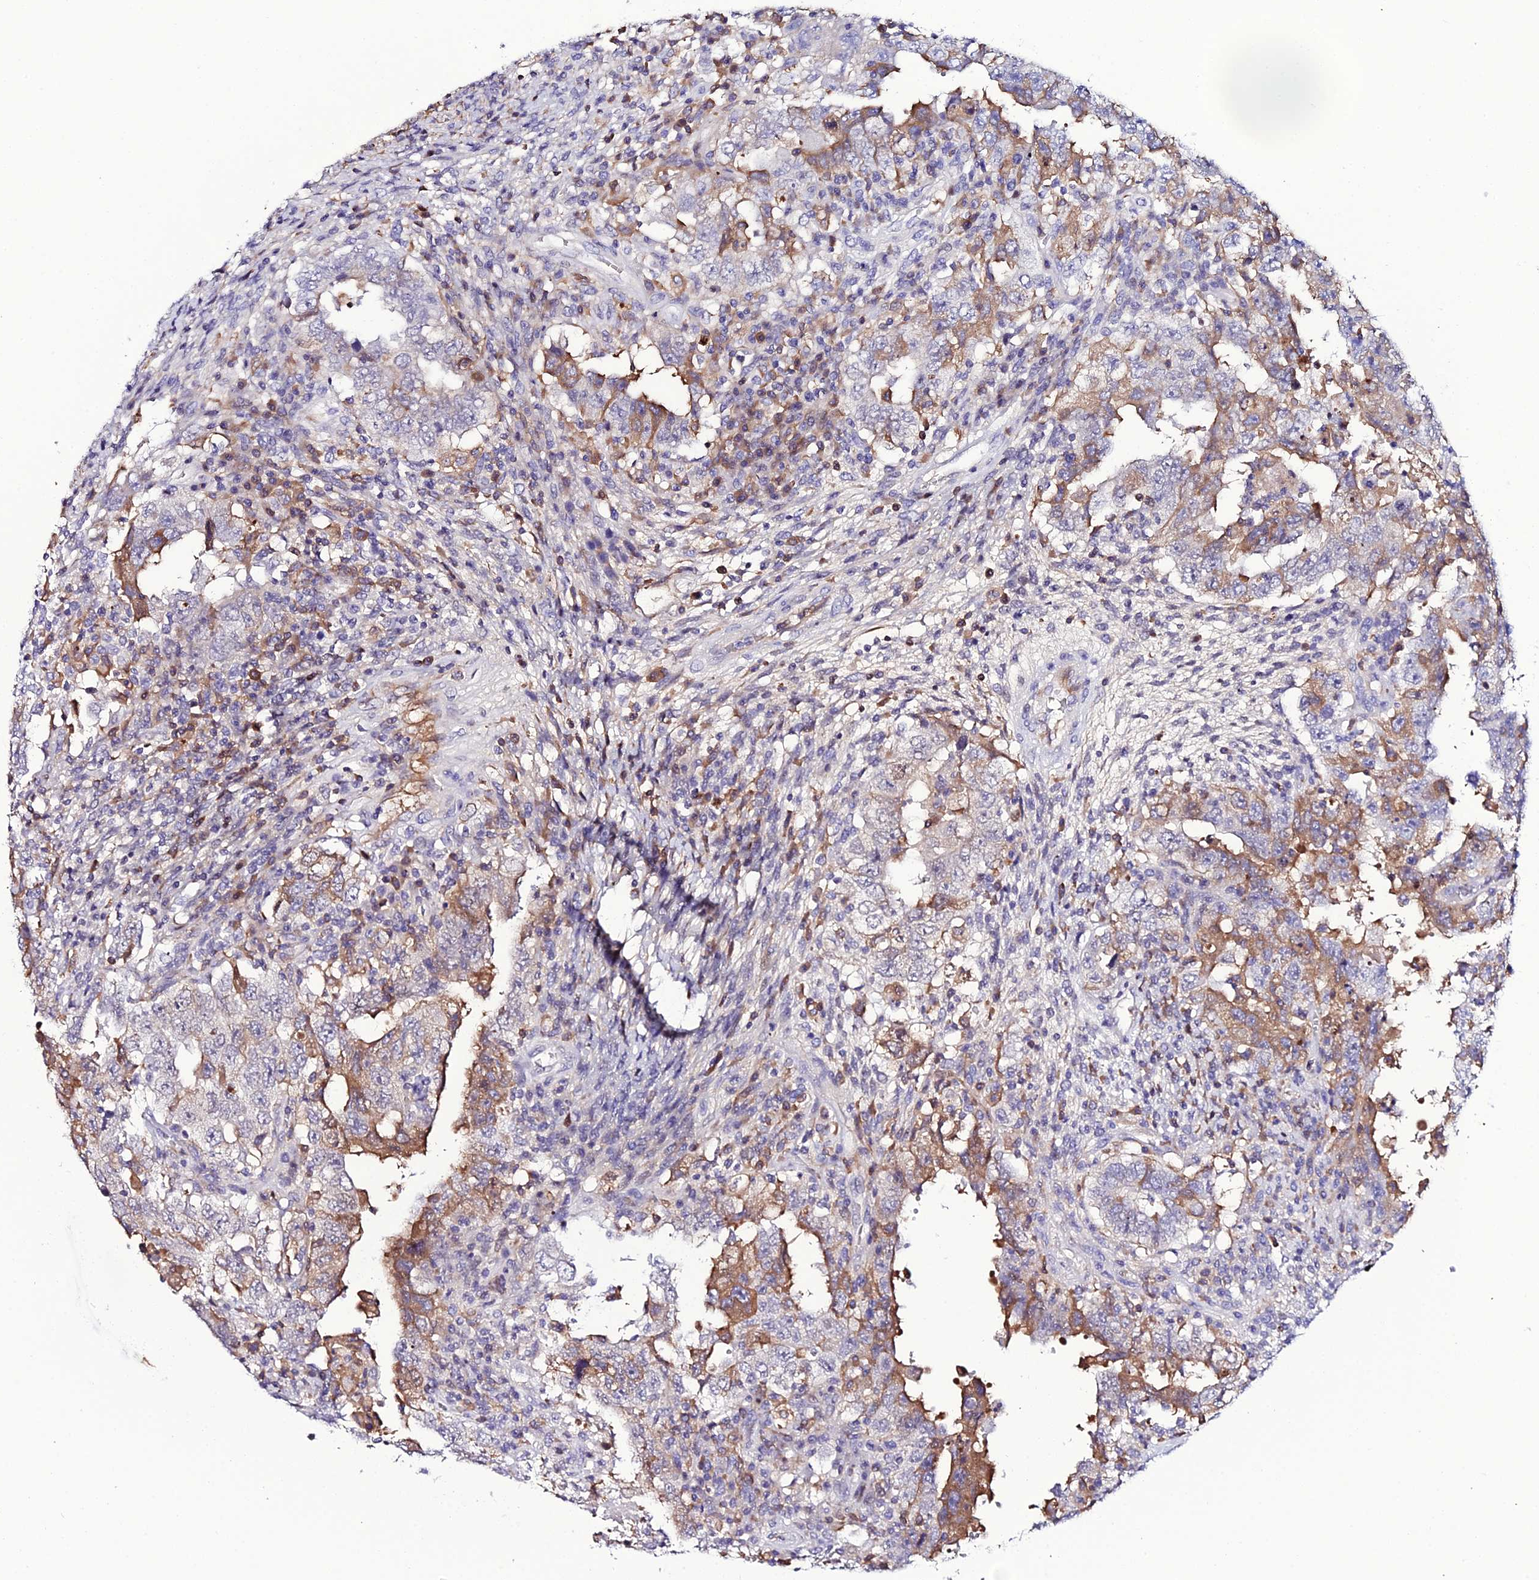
{"staining": {"intensity": "moderate", "quantity": "25%-75%", "location": "cytoplasmic/membranous"}, "tissue": "testis cancer", "cell_type": "Tumor cells", "image_type": "cancer", "snomed": [{"axis": "morphology", "description": "Carcinoma, Embryonal, NOS"}, {"axis": "topography", "description": "Testis"}], "caption": "A brown stain labels moderate cytoplasmic/membranous staining of a protein in human testis cancer tumor cells.", "gene": "DEFB132", "patient": {"sex": "male", "age": 26}}